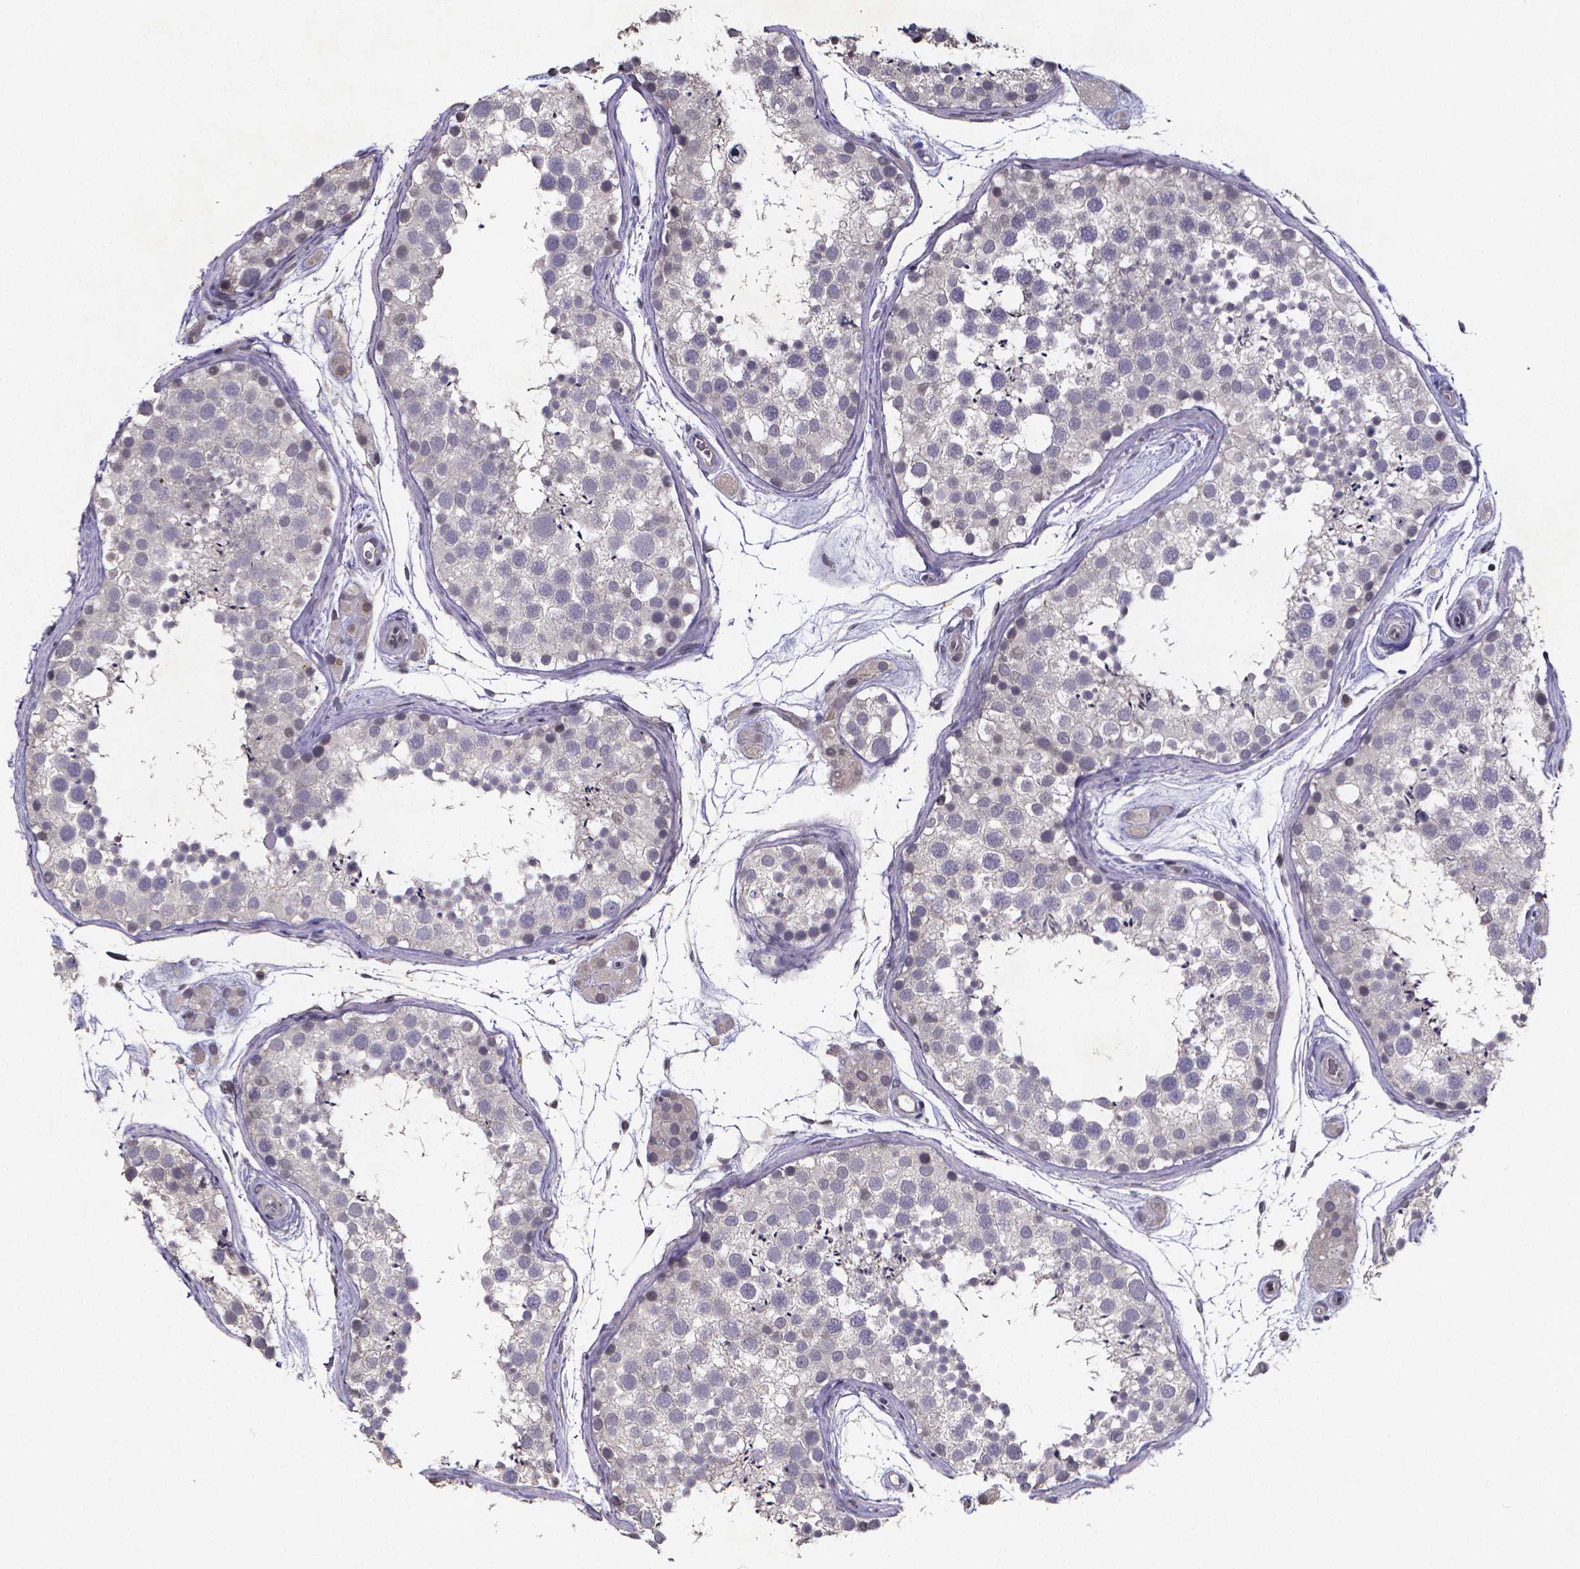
{"staining": {"intensity": "negative", "quantity": "none", "location": "none"}, "tissue": "testis", "cell_type": "Cells in seminiferous ducts", "image_type": "normal", "snomed": [{"axis": "morphology", "description": "Normal tissue, NOS"}, {"axis": "topography", "description": "Testis"}], "caption": "Immunohistochemistry of normal testis displays no positivity in cells in seminiferous ducts. (Stains: DAB (3,3'-diaminobenzidine) IHC with hematoxylin counter stain, Microscopy: brightfield microscopy at high magnification).", "gene": "TP73", "patient": {"sex": "male", "age": 41}}